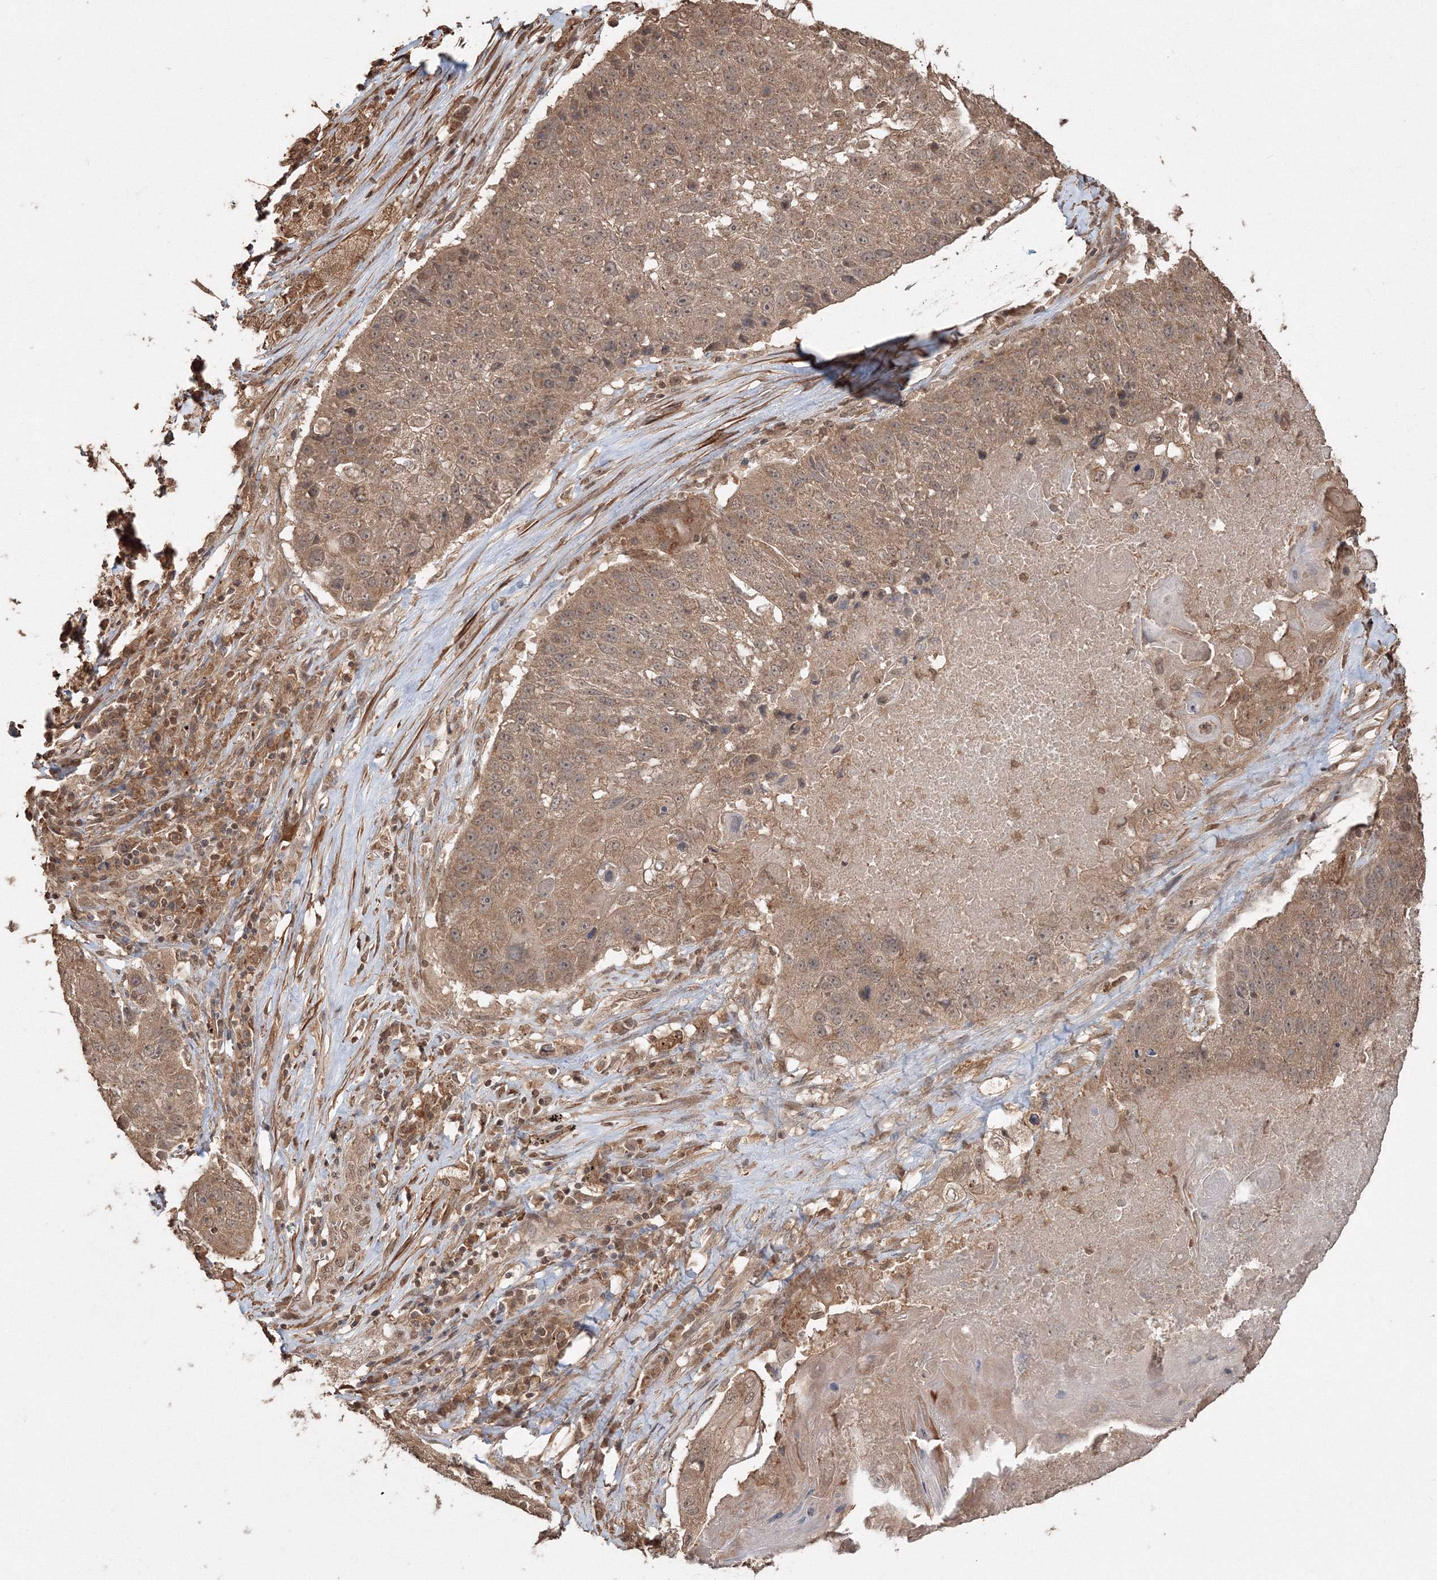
{"staining": {"intensity": "moderate", "quantity": ">75%", "location": "cytoplasmic/membranous"}, "tissue": "lung cancer", "cell_type": "Tumor cells", "image_type": "cancer", "snomed": [{"axis": "morphology", "description": "Squamous cell carcinoma, NOS"}, {"axis": "topography", "description": "Lung"}], "caption": "Lung cancer tissue reveals moderate cytoplasmic/membranous positivity in about >75% of tumor cells", "gene": "CCDC122", "patient": {"sex": "male", "age": 61}}